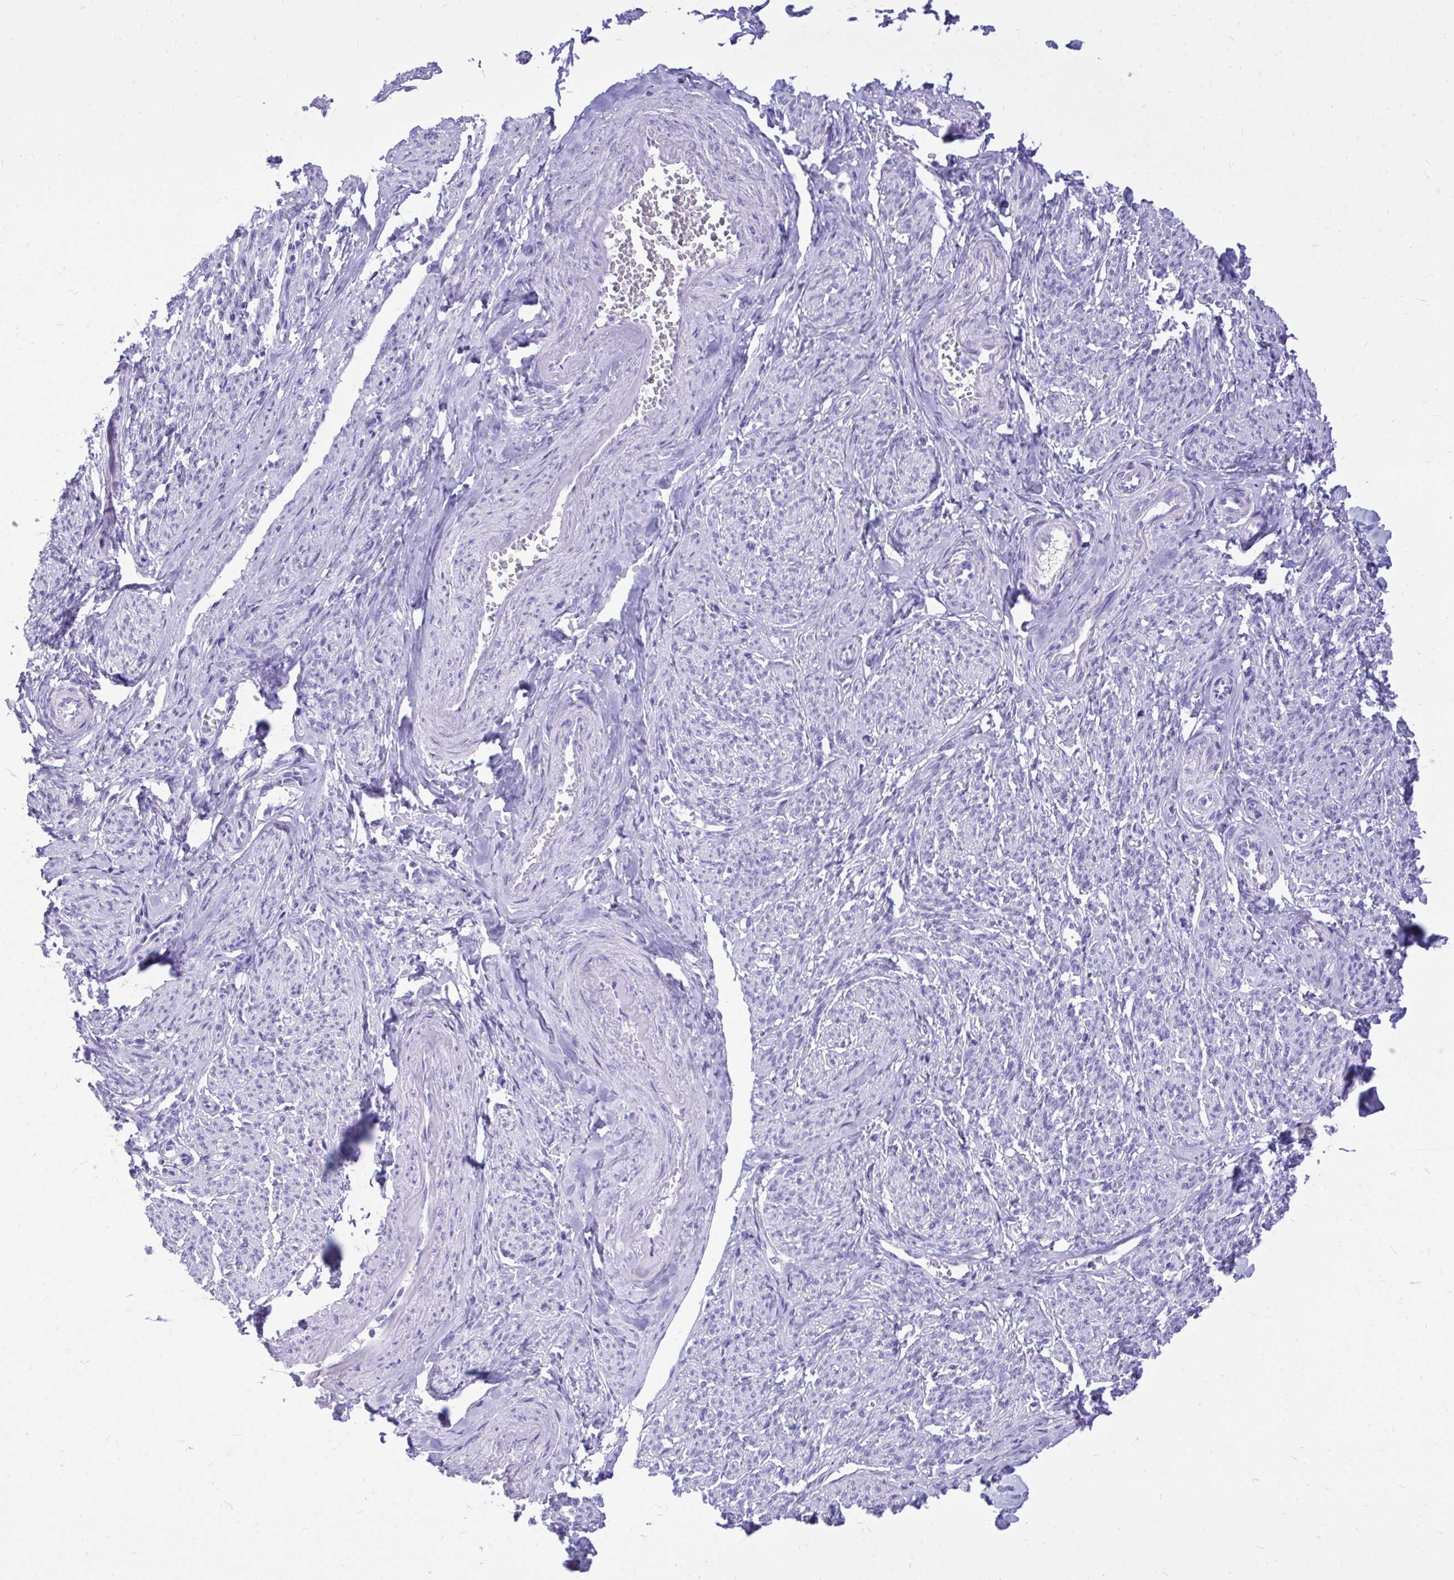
{"staining": {"intensity": "negative", "quantity": "none", "location": "none"}, "tissue": "smooth muscle", "cell_type": "Smooth muscle cells", "image_type": "normal", "snomed": [{"axis": "morphology", "description": "Normal tissue, NOS"}, {"axis": "topography", "description": "Smooth muscle"}], "caption": "Immunohistochemical staining of unremarkable smooth muscle exhibits no significant staining in smooth muscle cells.", "gene": "MON1A", "patient": {"sex": "female", "age": 65}}